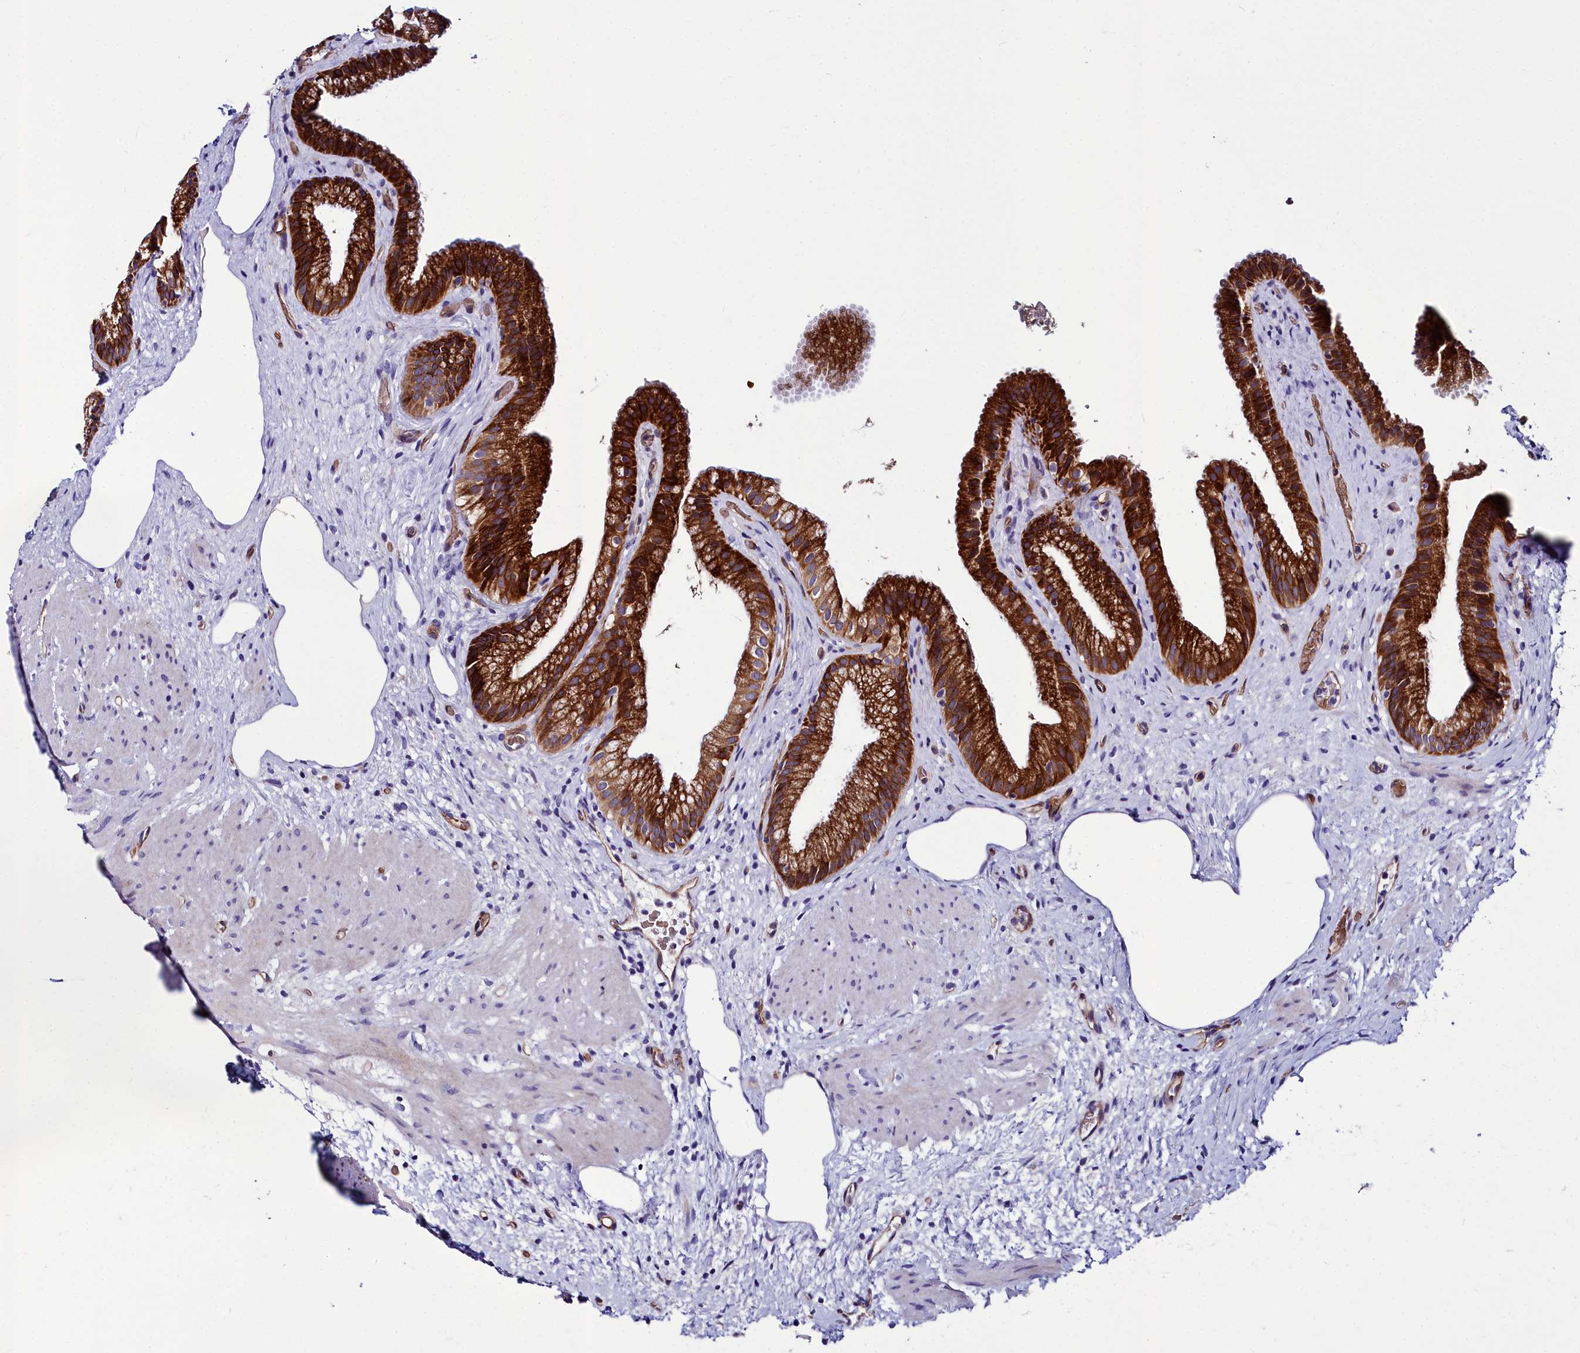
{"staining": {"intensity": "strong", "quantity": ">75%", "location": "cytoplasmic/membranous"}, "tissue": "gallbladder", "cell_type": "Glandular cells", "image_type": "normal", "snomed": [{"axis": "morphology", "description": "Normal tissue, NOS"}, {"axis": "morphology", "description": "Inflammation, NOS"}, {"axis": "topography", "description": "Gallbladder"}], "caption": "Immunohistochemistry (IHC) staining of unremarkable gallbladder, which reveals high levels of strong cytoplasmic/membranous expression in approximately >75% of glandular cells indicating strong cytoplasmic/membranous protein expression. The staining was performed using DAB (brown) for protein detection and nuclei were counterstained in hematoxylin (blue).", "gene": "CYP4F11", "patient": {"sex": "male", "age": 51}}